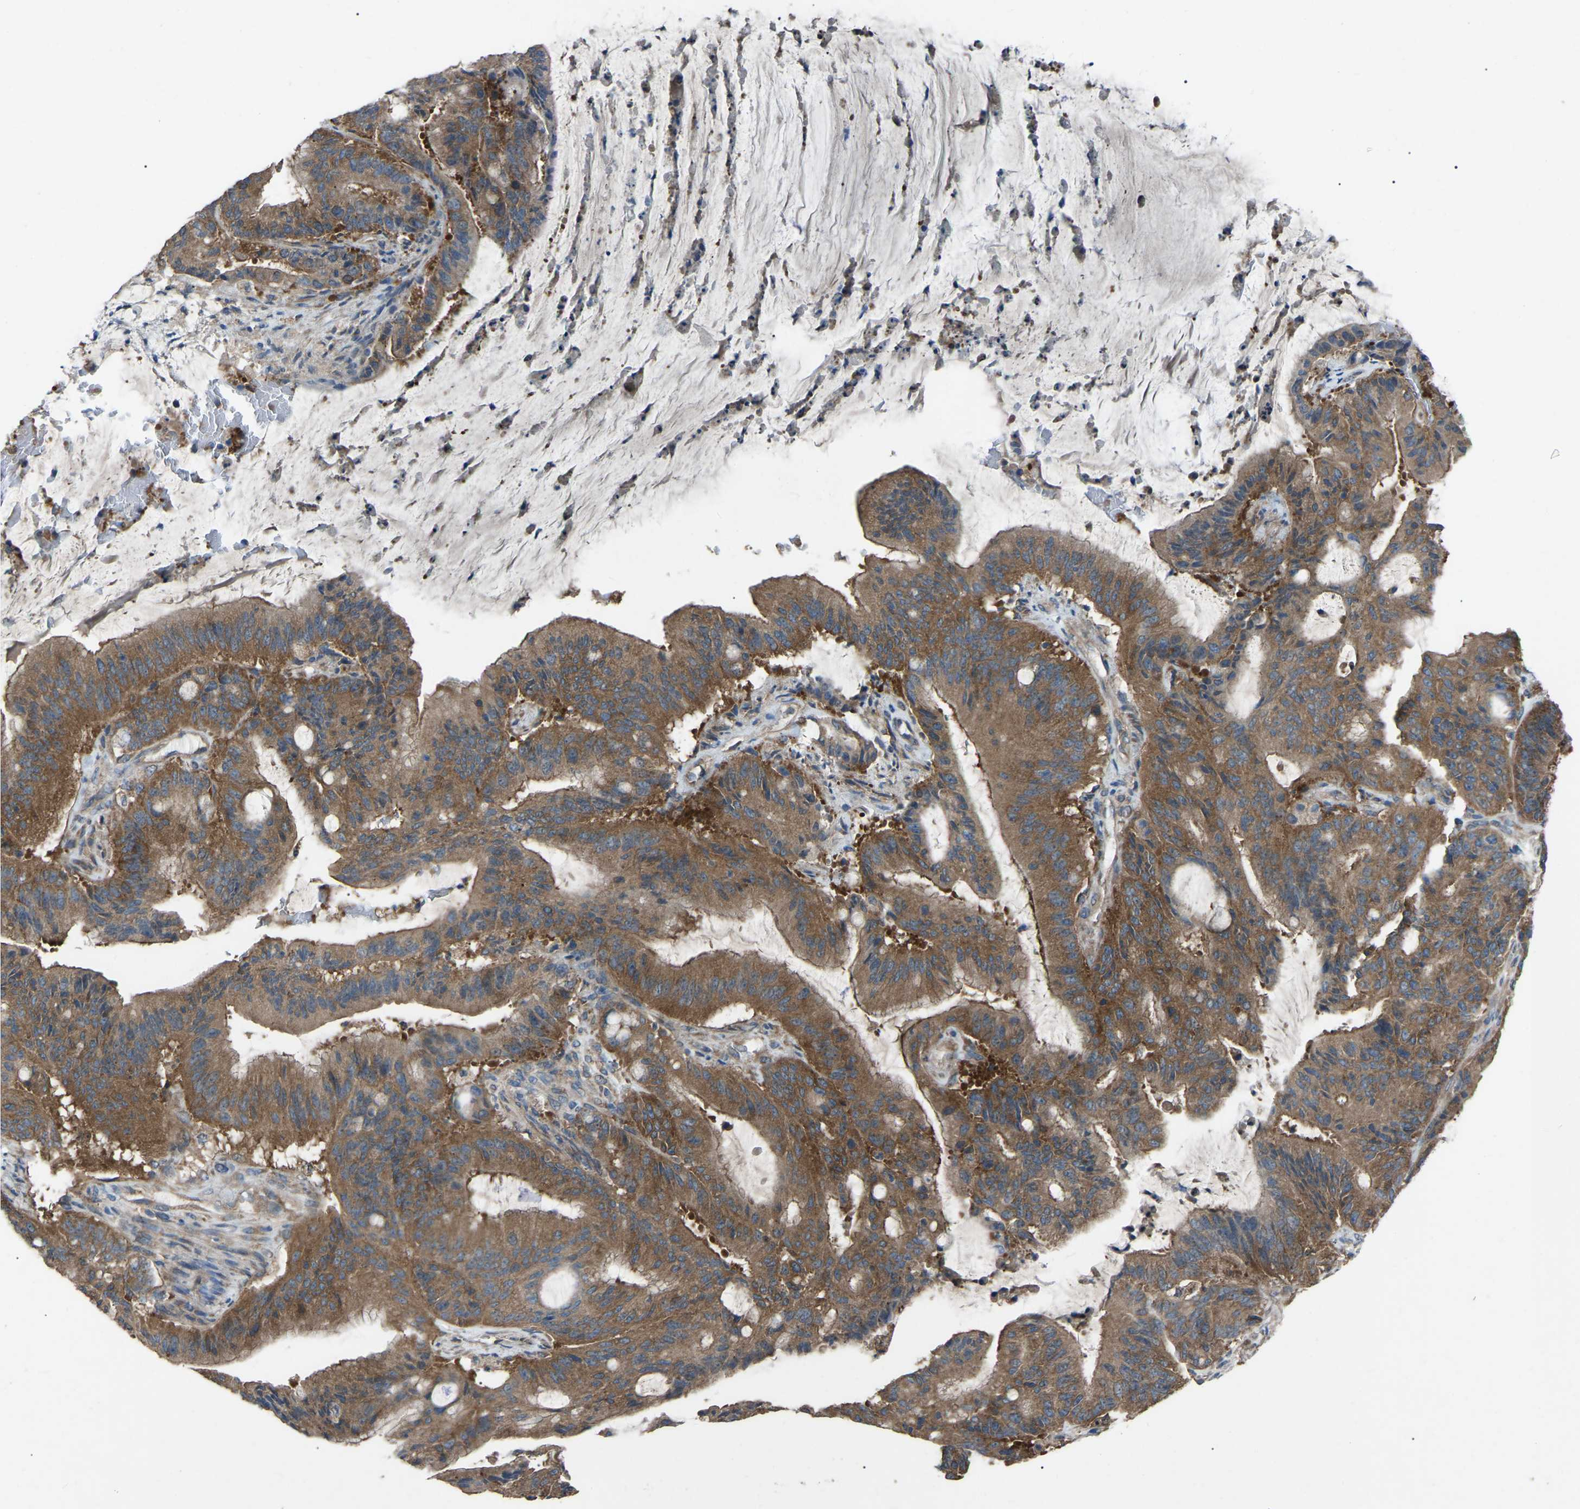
{"staining": {"intensity": "moderate", "quantity": ">75%", "location": "cytoplasmic/membranous"}, "tissue": "liver cancer", "cell_type": "Tumor cells", "image_type": "cancer", "snomed": [{"axis": "morphology", "description": "Normal tissue, NOS"}, {"axis": "morphology", "description": "Cholangiocarcinoma"}, {"axis": "topography", "description": "Liver"}, {"axis": "topography", "description": "Peripheral nerve tissue"}], "caption": "A photomicrograph of human liver cholangiocarcinoma stained for a protein demonstrates moderate cytoplasmic/membranous brown staining in tumor cells.", "gene": "AIMP1", "patient": {"sex": "female", "age": 73}}